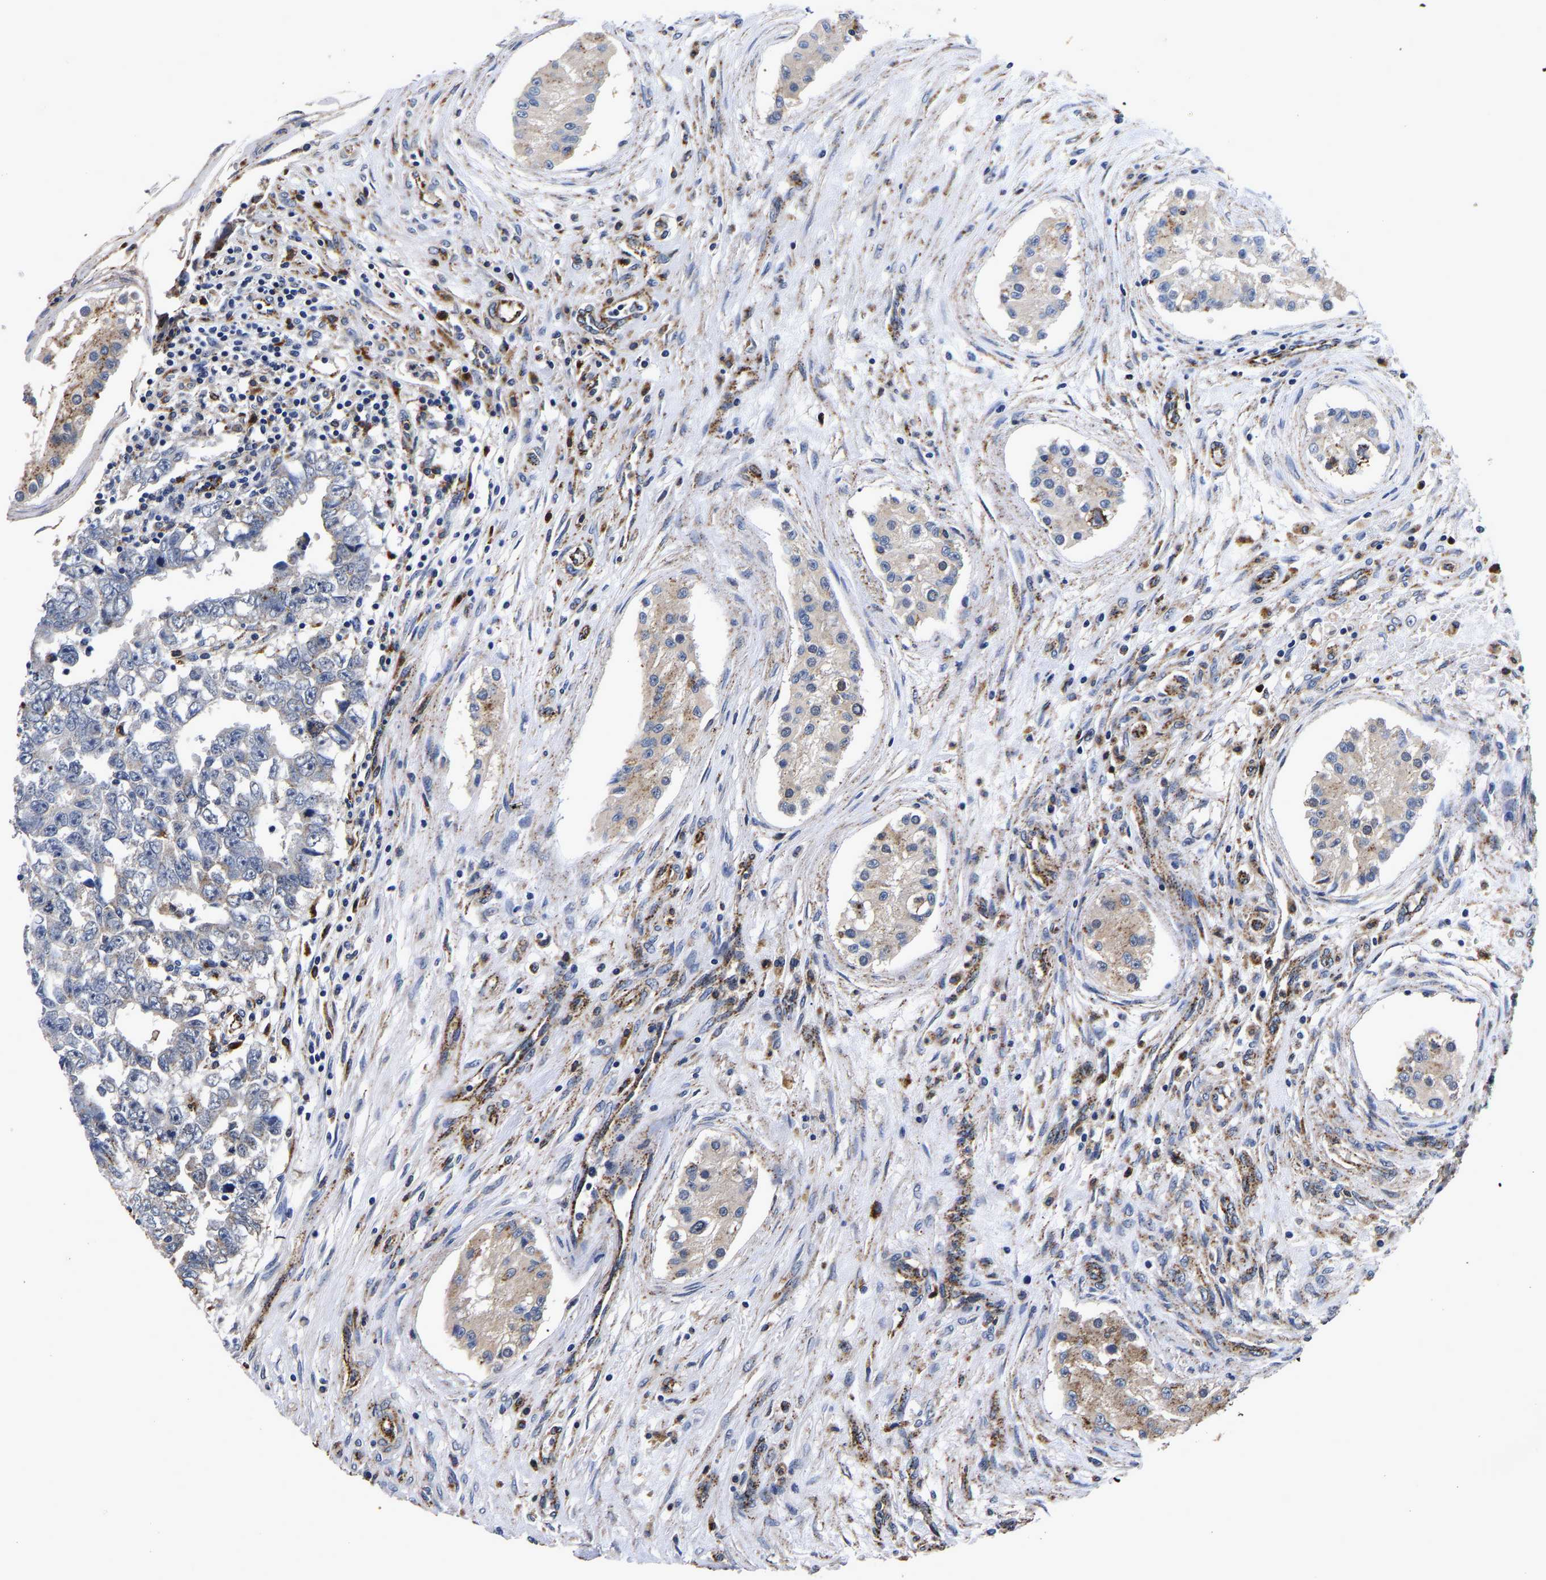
{"staining": {"intensity": "negative", "quantity": "none", "location": "none"}, "tissue": "testis cancer", "cell_type": "Tumor cells", "image_type": "cancer", "snomed": [{"axis": "morphology", "description": "Carcinoma, Embryonal, NOS"}, {"axis": "topography", "description": "Testis"}], "caption": "Tumor cells are negative for protein expression in human testis embryonal carcinoma. (DAB immunohistochemistry (IHC) visualized using brightfield microscopy, high magnification).", "gene": "GRN", "patient": {"sex": "male", "age": 25}}